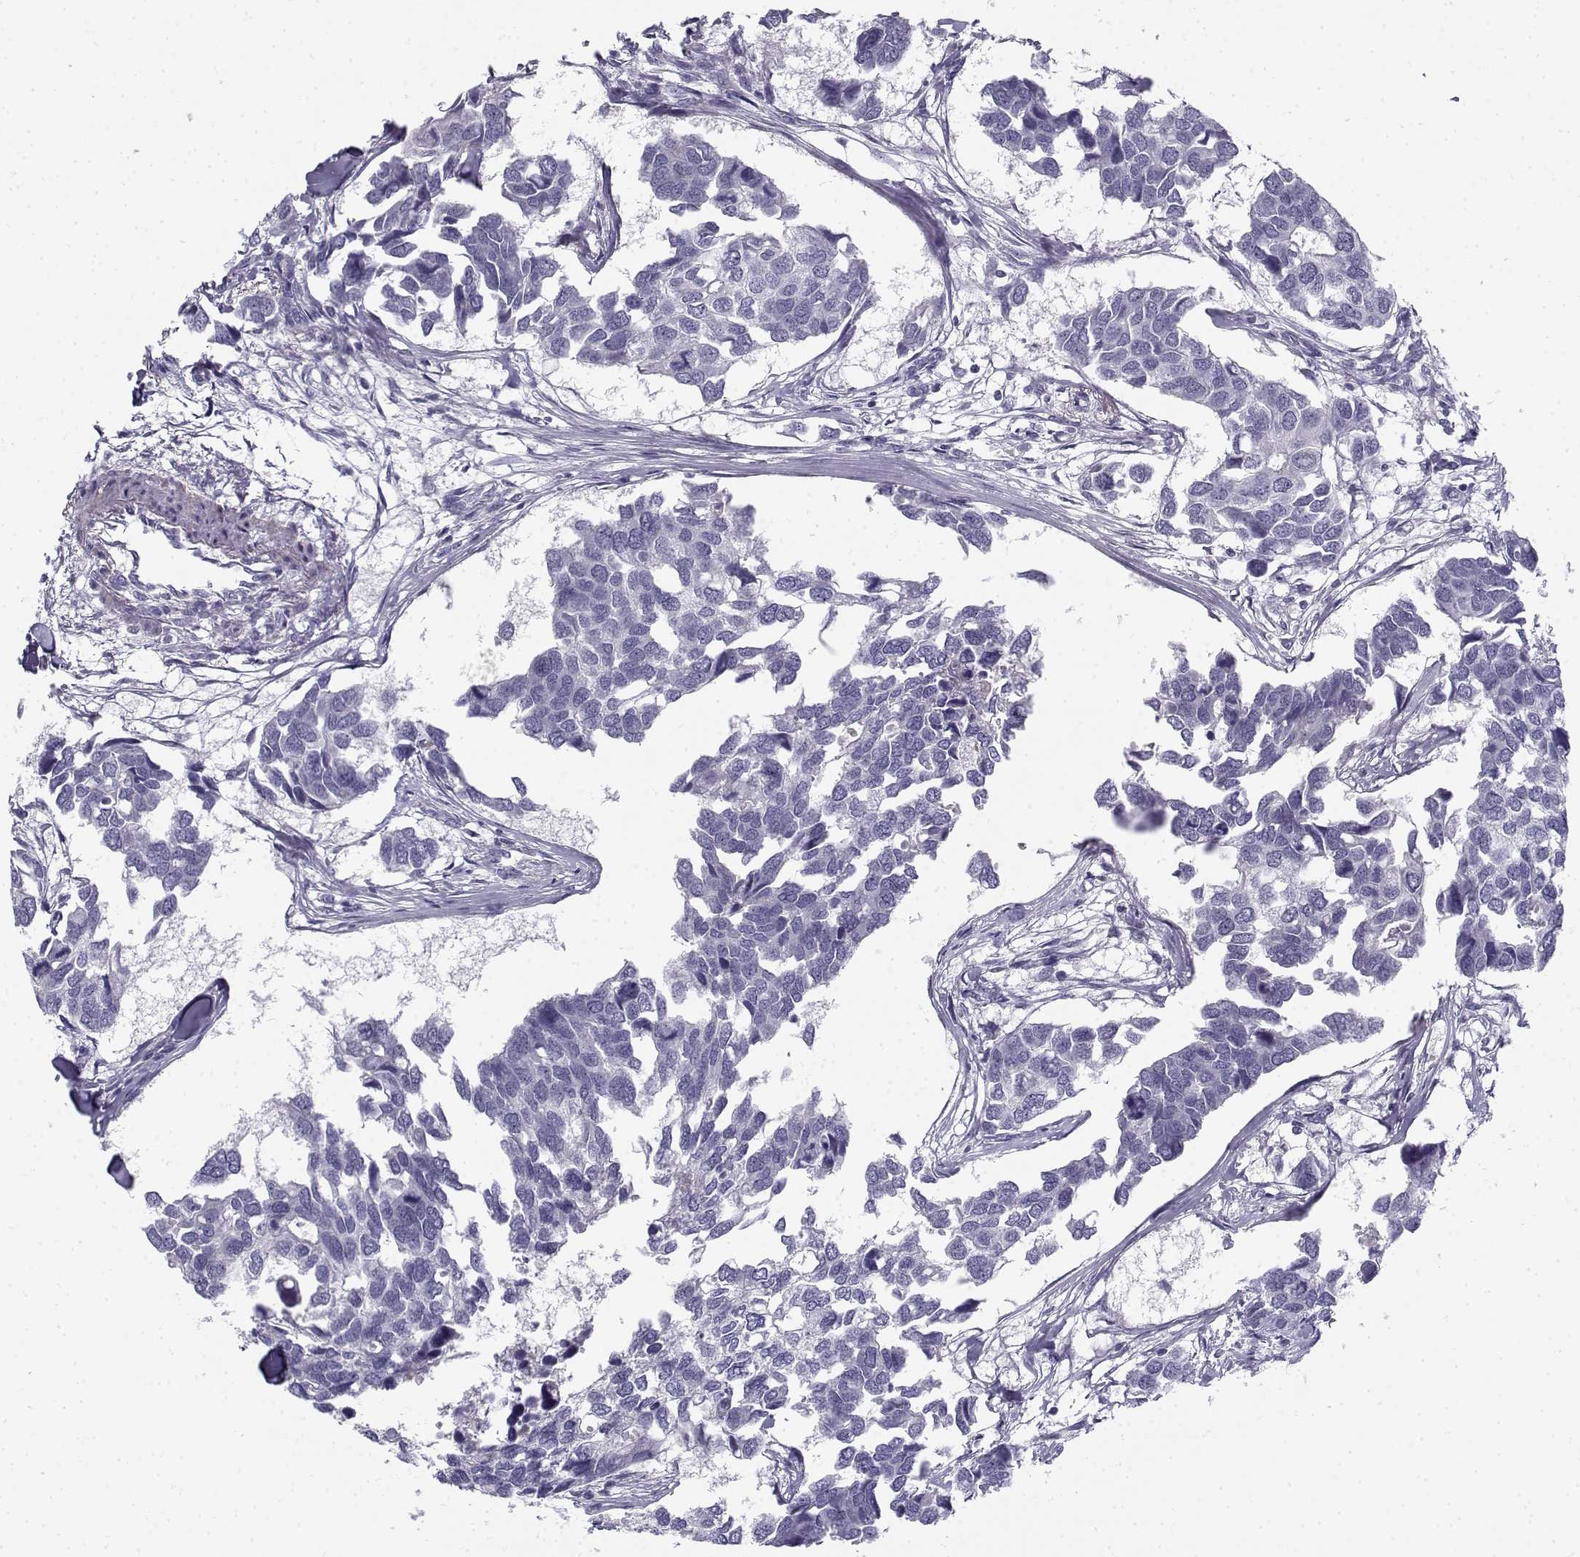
{"staining": {"intensity": "negative", "quantity": "none", "location": "none"}, "tissue": "breast cancer", "cell_type": "Tumor cells", "image_type": "cancer", "snomed": [{"axis": "morphology", "description": "Duct carcinoma"}, {"axis": "topography", "description": "Breast"}], "caption": "A high-resolution histopathology image shows immunohistochemistry staining of breast cancer, which exhibits no significant positivity in tumor cells.", "gene": "CREB3L3", "patient": {"sex": "female", "age": 83}}